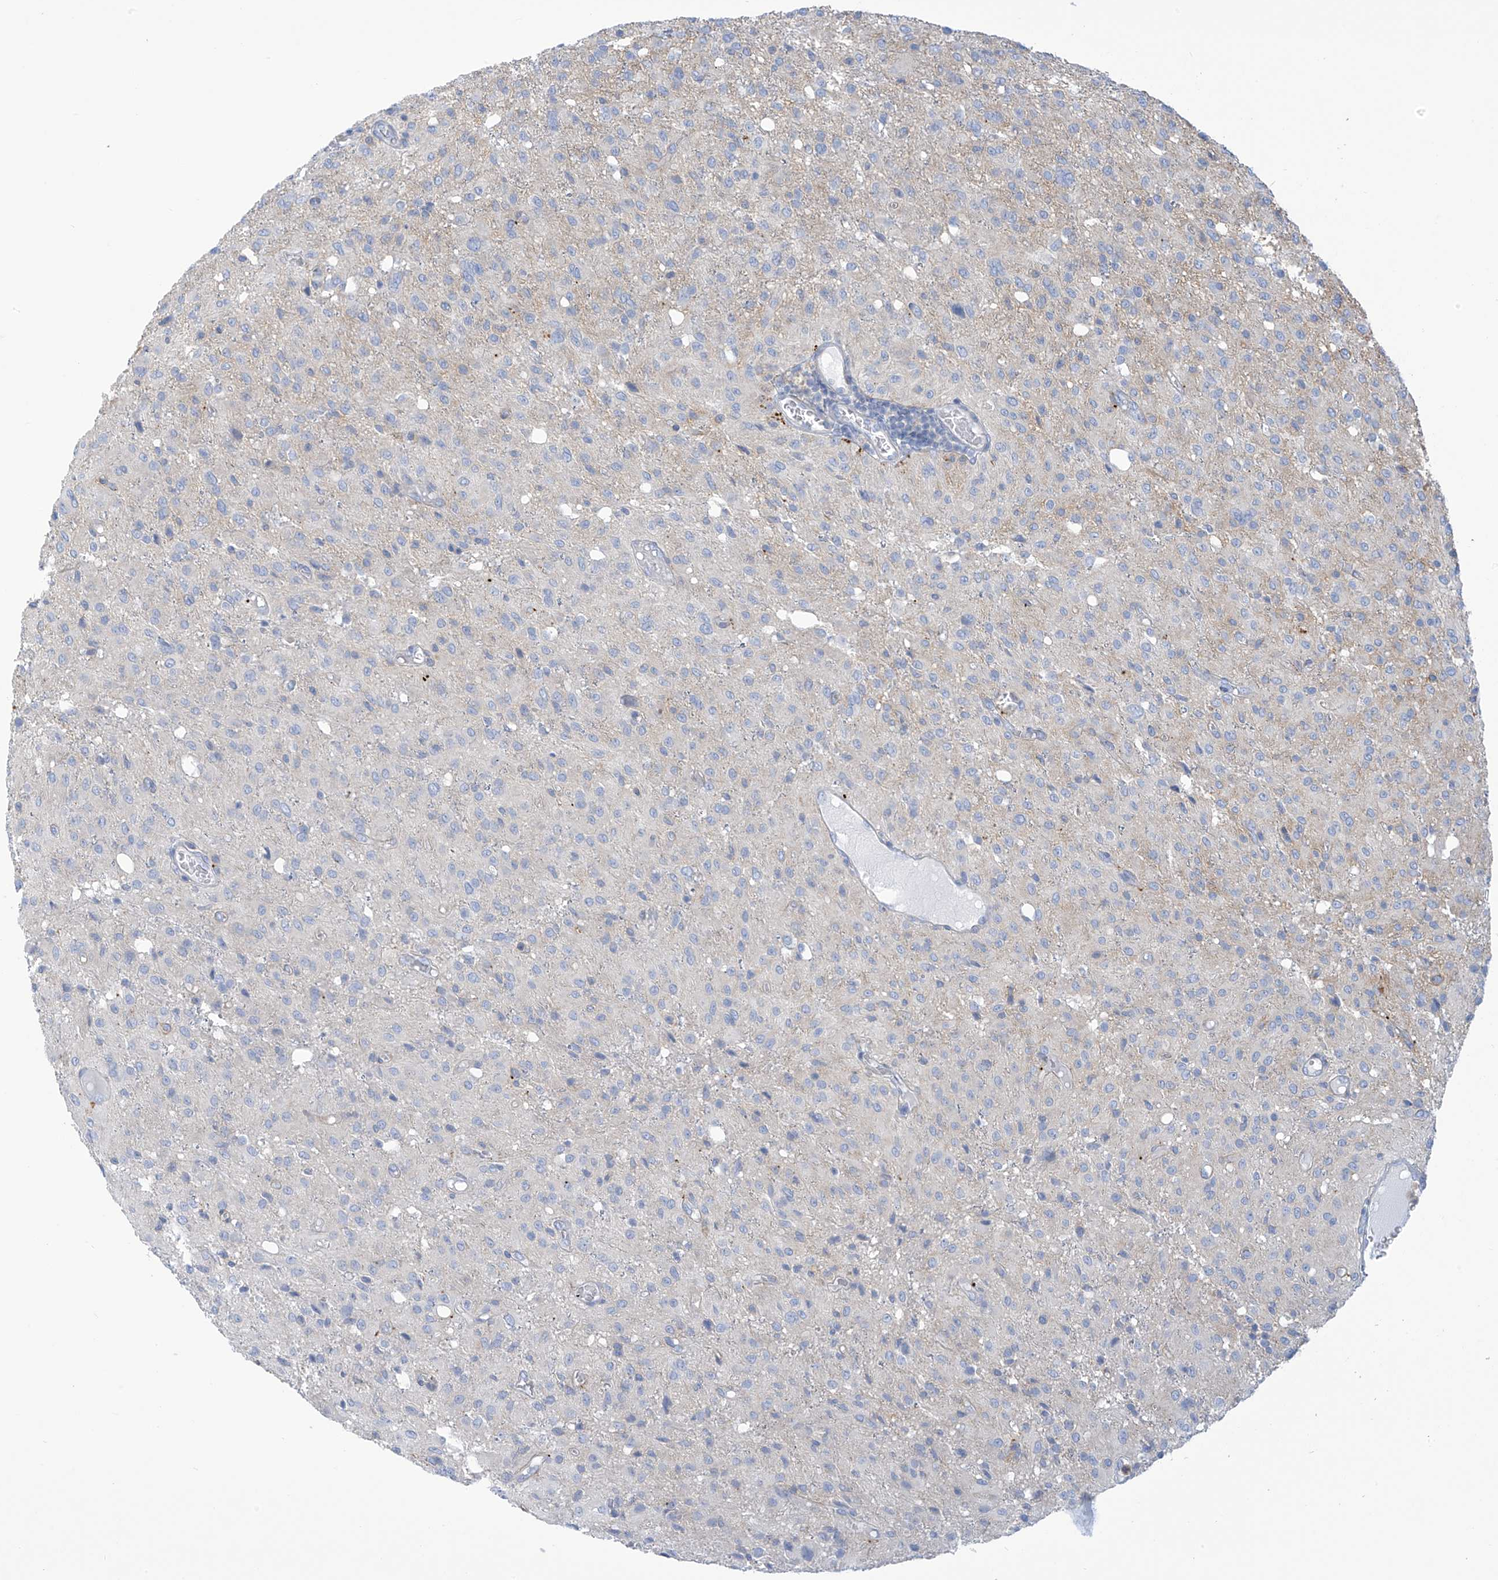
{"staining": {"intensity": "negative", "quantity": "none", "location": "none"}, "tissue": "glioma", "cell_type": "Tumor cells", "image_type": "cancer", "snomed": [{"axis": "morphology", "description": "Glioma, malignant, High grade"}, {"axis": "topography", "description": "Brain"}], "caption": "Immunohistochemical staining of human glioma exhibits no significant expression in tumor cells. (IHC, brightfield microscopy, high magnification).", "gene": "FABP2", "patient": {"sex": "female", "age": 59}}